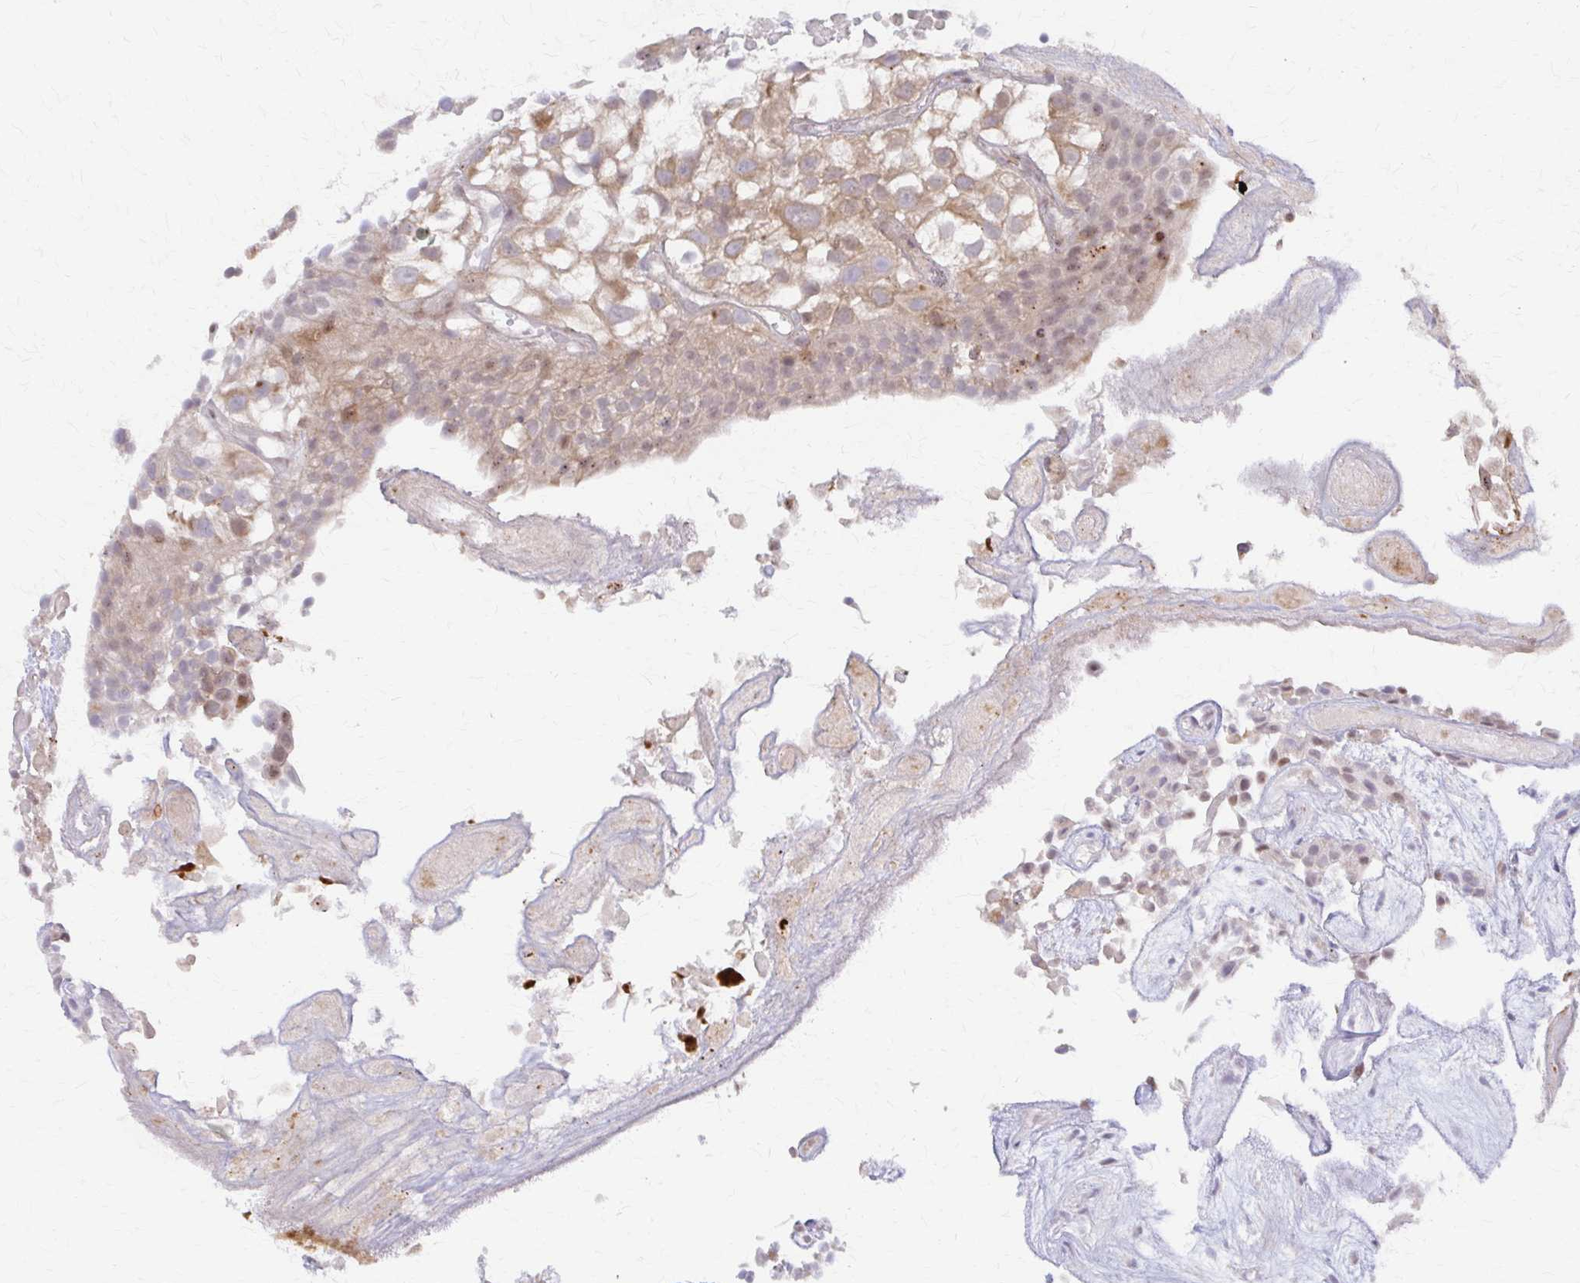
{"staining": {"intensity": "weak", "quantity": ">75%", "location": "cytoplasmic/membranous,nuclear"}, "tissue": "urothelial cancer", "cell_type": "Tumor cells", "image_type": "cancer", "snomed": [{"axis": "morphology", "description": "Urothelial carcinoma, High grade"}, {"axis": "topography", "description": "Urinary bladder"}], "caption": "Human high-grade urothelial carcinoma stained for a protein (brown) displays weak cytoplasmic/membranous and nuclear positive positivity in about >75% of tumor cells.", "gene": "ARHGAP35", "patient": {"sex": "male", "age": 56}}